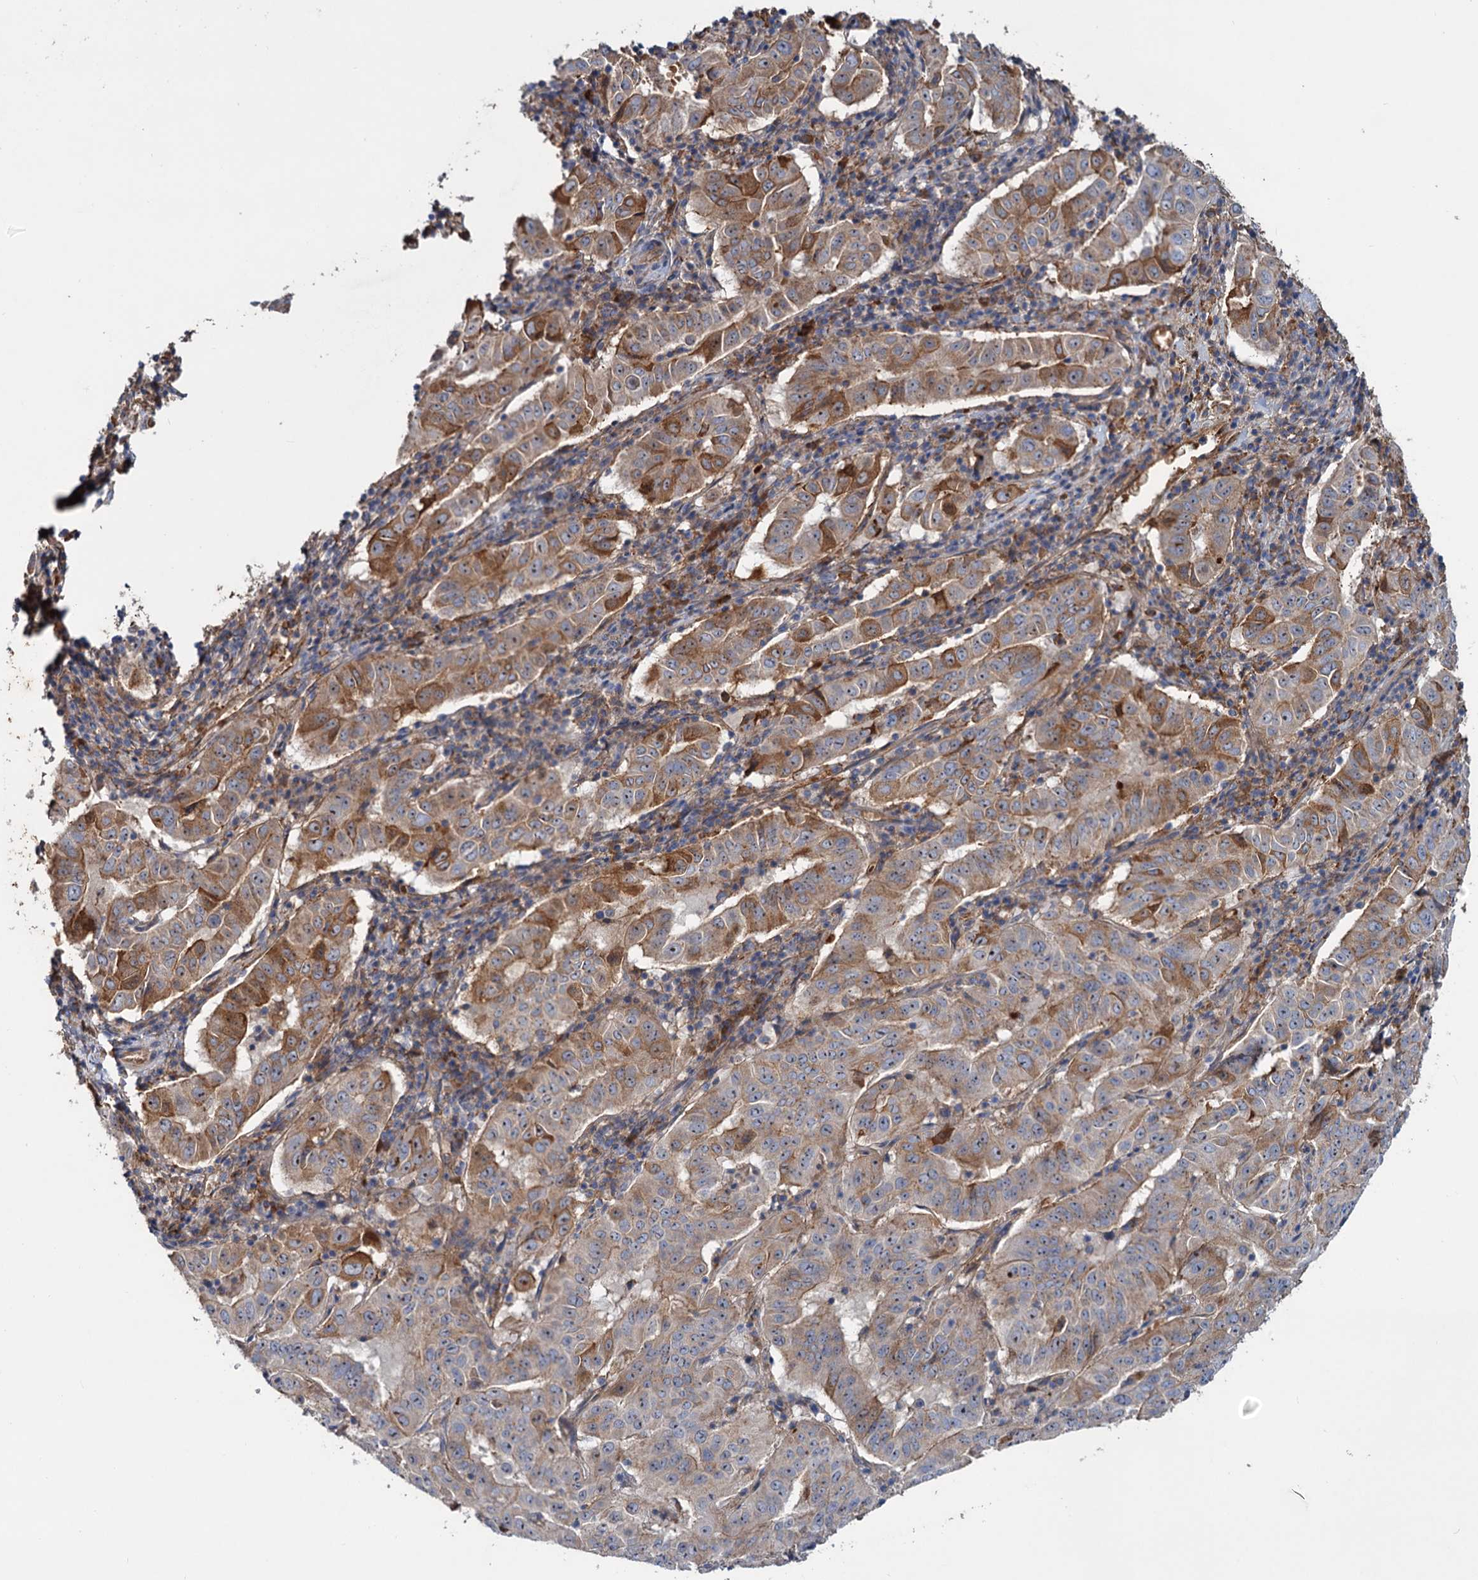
{"staining": {"intensity": "moderate", "quantity": "25%-75%", "location": "cytoplasmic/membranous"}, "tissue": "pancreatic cancer", "cell_type": "Tumor cells", "image_type": "cancer", "snomed": [{"axis": "morphology", "description": "Adenocarcinoma, NOS"}, {"axis": "topography", "description": "Pancreas"}], "caption": "IHC staining of pancreatic cancer (adenocarcinoma), which exhibits medium levels of moderate cytoplasmic/membranous expression in about 25%-75% of tumor cells indicating moderate cytoplasmic/membranous protein expression. The staining was performed using DAB (3,3'-diaminobenzidine) (brown) for protein detection and nuclei were counterstained in hematoxylin (blue).", "gene": "CHRD", "patient": {"sex": "male", "age": 63}}